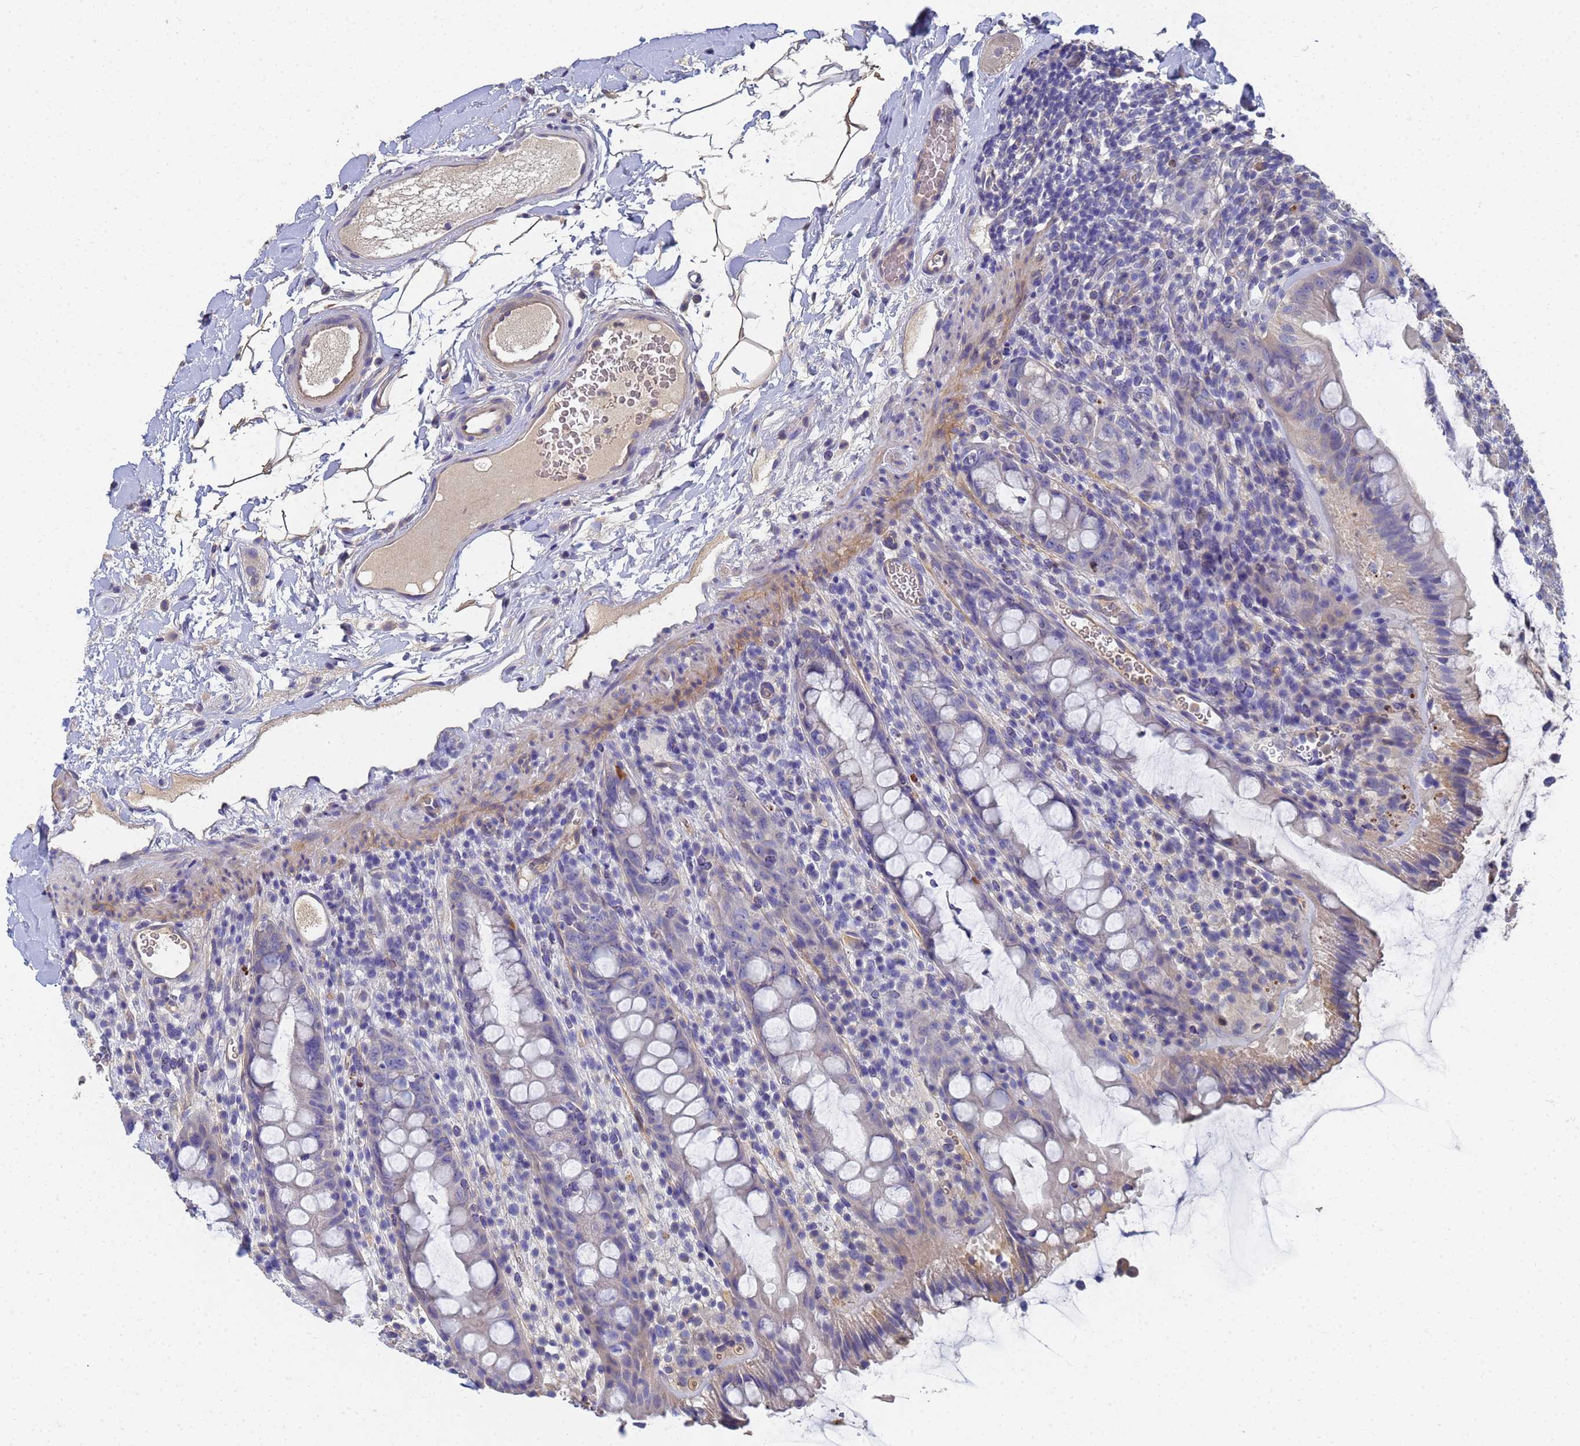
{"staining": {"intensity": "weak", "quantity": "<25%", "location": "cytoplasmic/membranous"}, "tissue": "rectum", "cell_type": "Glandular cells", "image_type": "normal", "snomed": [{"axis": "morphology", "description": "Normal tissue, NOS"}, {"axis": "topography", "description": "Rectum"}], "caption": "Glandular cells are negative for protein expression in normal human rectum. (DAB immunohistochemistry, high magnification).", "gene": "LBX2", "patient": {"sex": "female", "age": 57}}